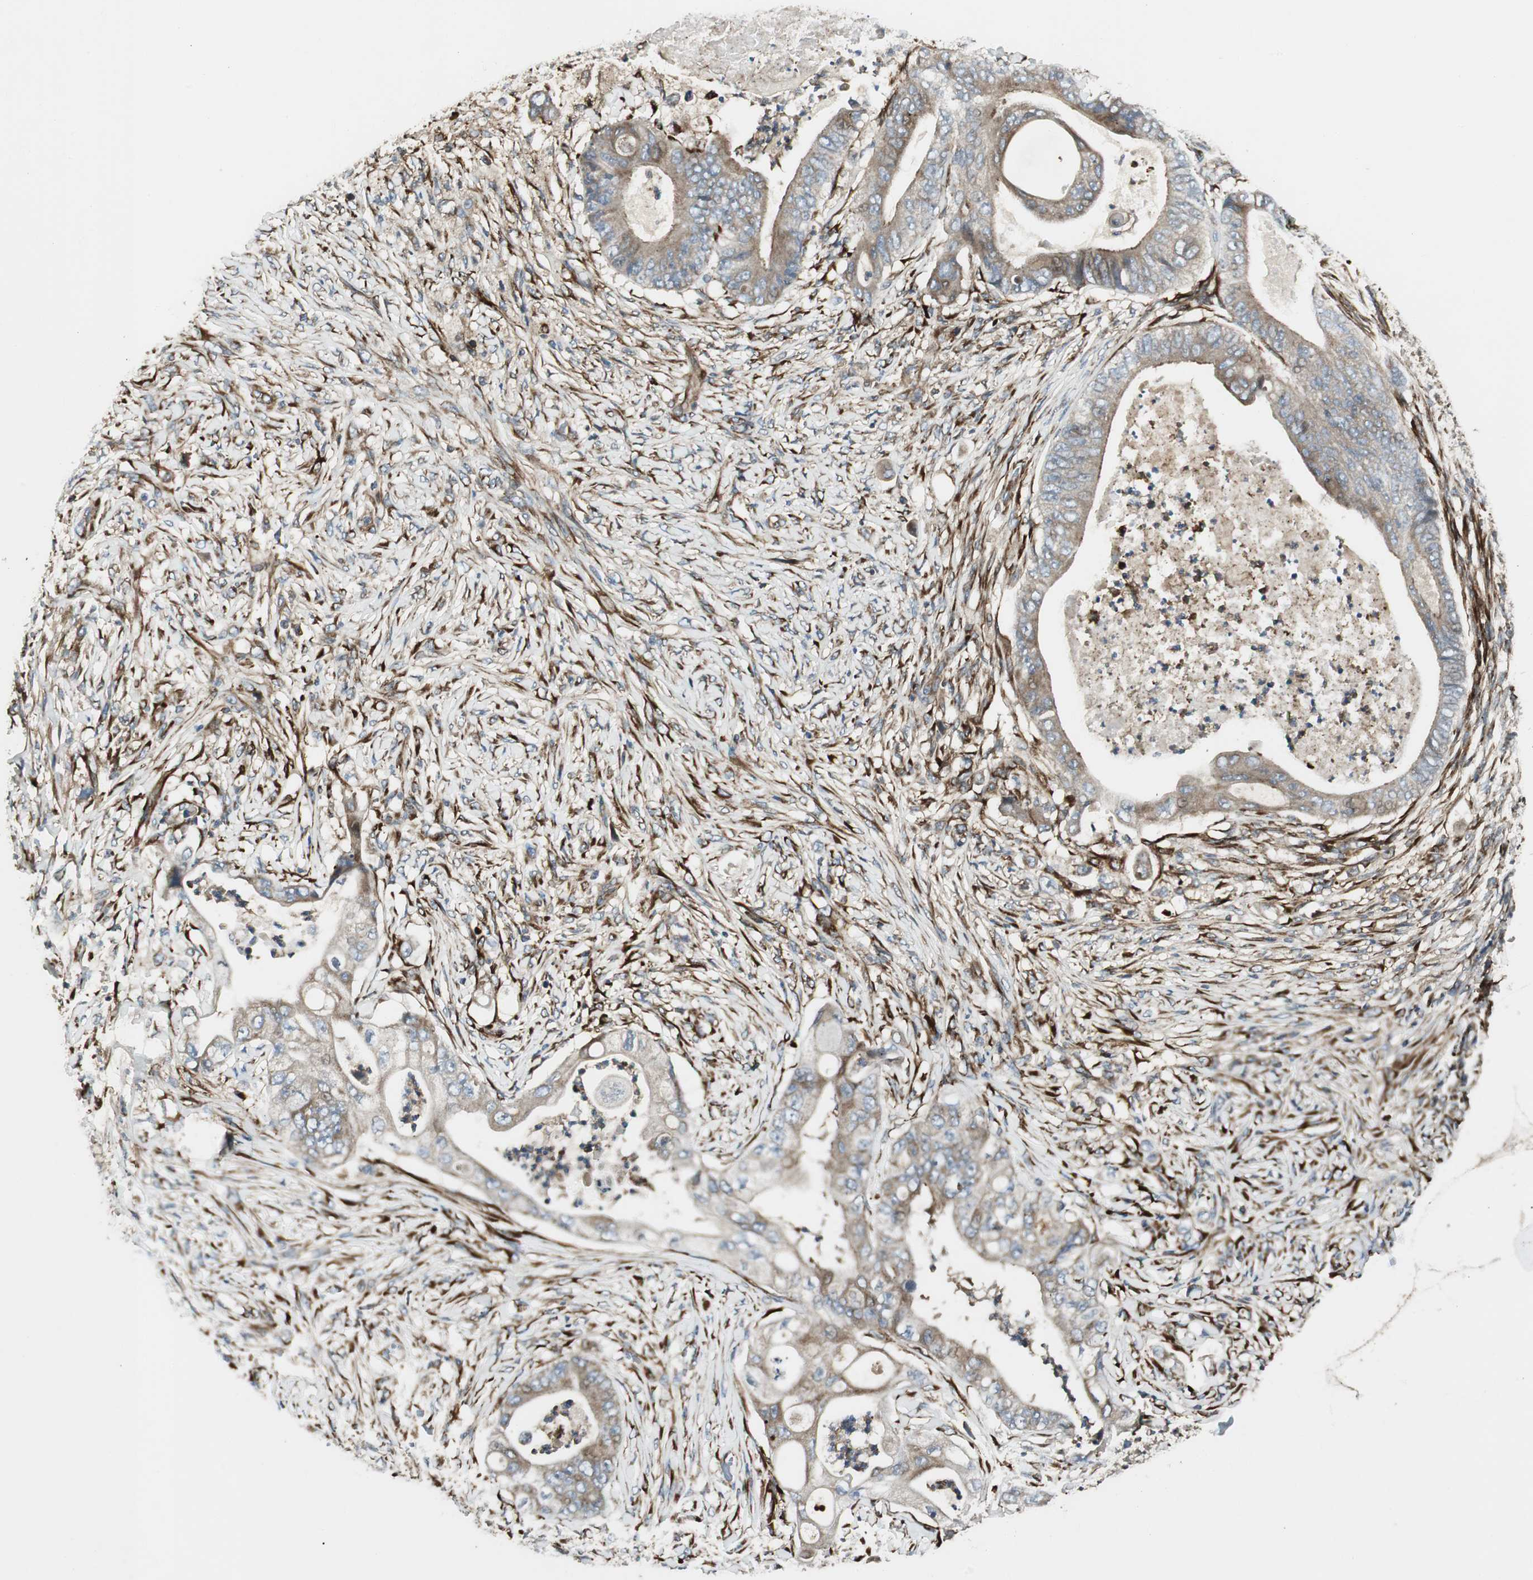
{"staining": {"intensity": "moderate", "quantity": "25%-75%", "location": "cytoplasmic/membranous"}, "tissue": "stomach cancer", "cell_type": "Tumor cells", "image_type": "cancer", "snomed": [{"axis": "morphology", "description": "Adenocarcinoma, NOS"}, {"axis": "topography", "description": "Stomach"}], "caption": "Moderate cytoplasmic/membranous protein staining is appreciated in about 25%-75% of tumor cells in stomach cancer (adenocarcinoma).", "gene": "PRKG1", "patient": {"sex": "female", "age": 73}}